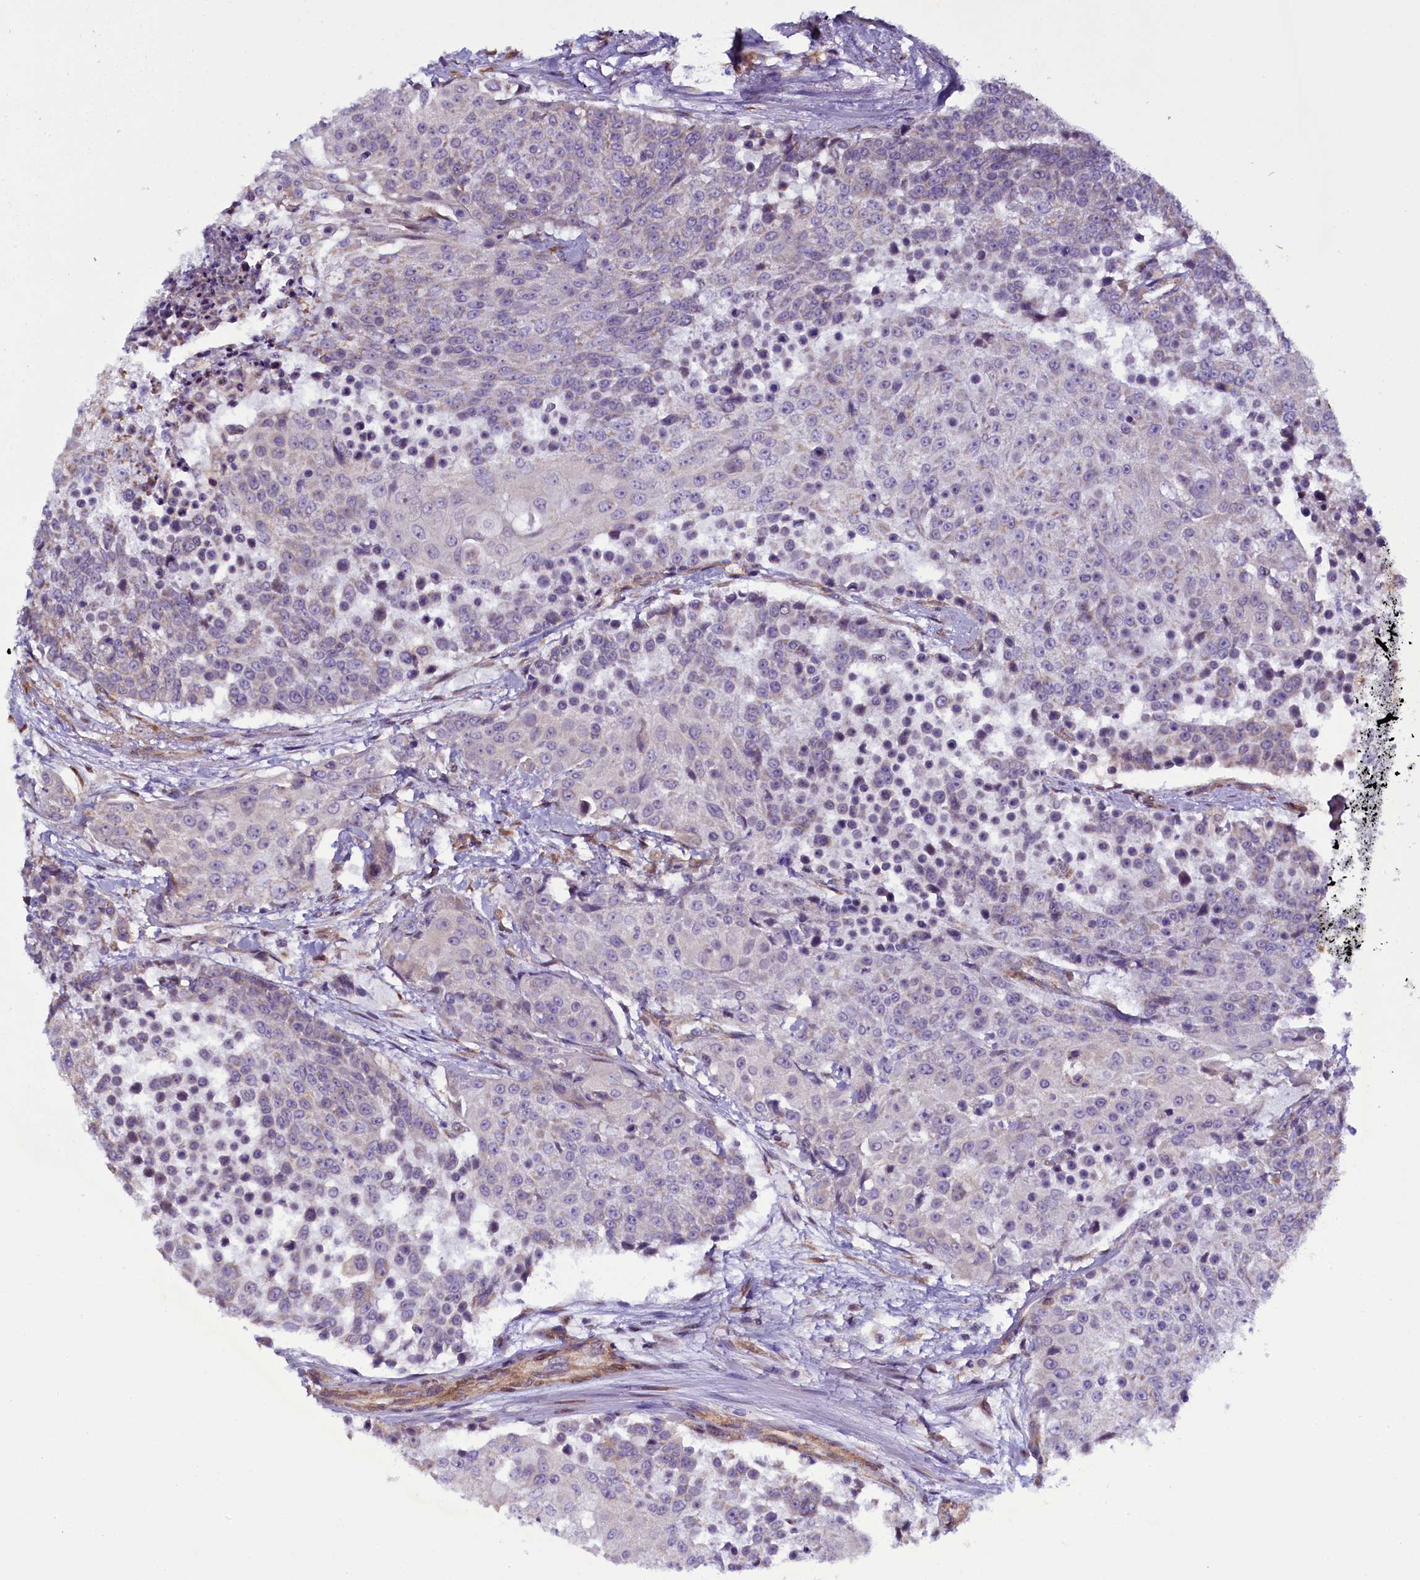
{"staining": {"intensity": "negative", "quantity": "none", "location": "none"}, "tissue": "urothelial cancer", "cell_type": "Tumor cells", "image_type": "cancer", "snomed": [{"axis": "morphology", "description": "Urothelial carcinoma, High grade"}, {"axis": "topography", "description": "Urinary bladder"}], "caption": "Tumor cells show no significant protein staining in high-grade urothelial carcinoma.", "gene": "UACA", "patient": {"sex": "female", "age": 63}}